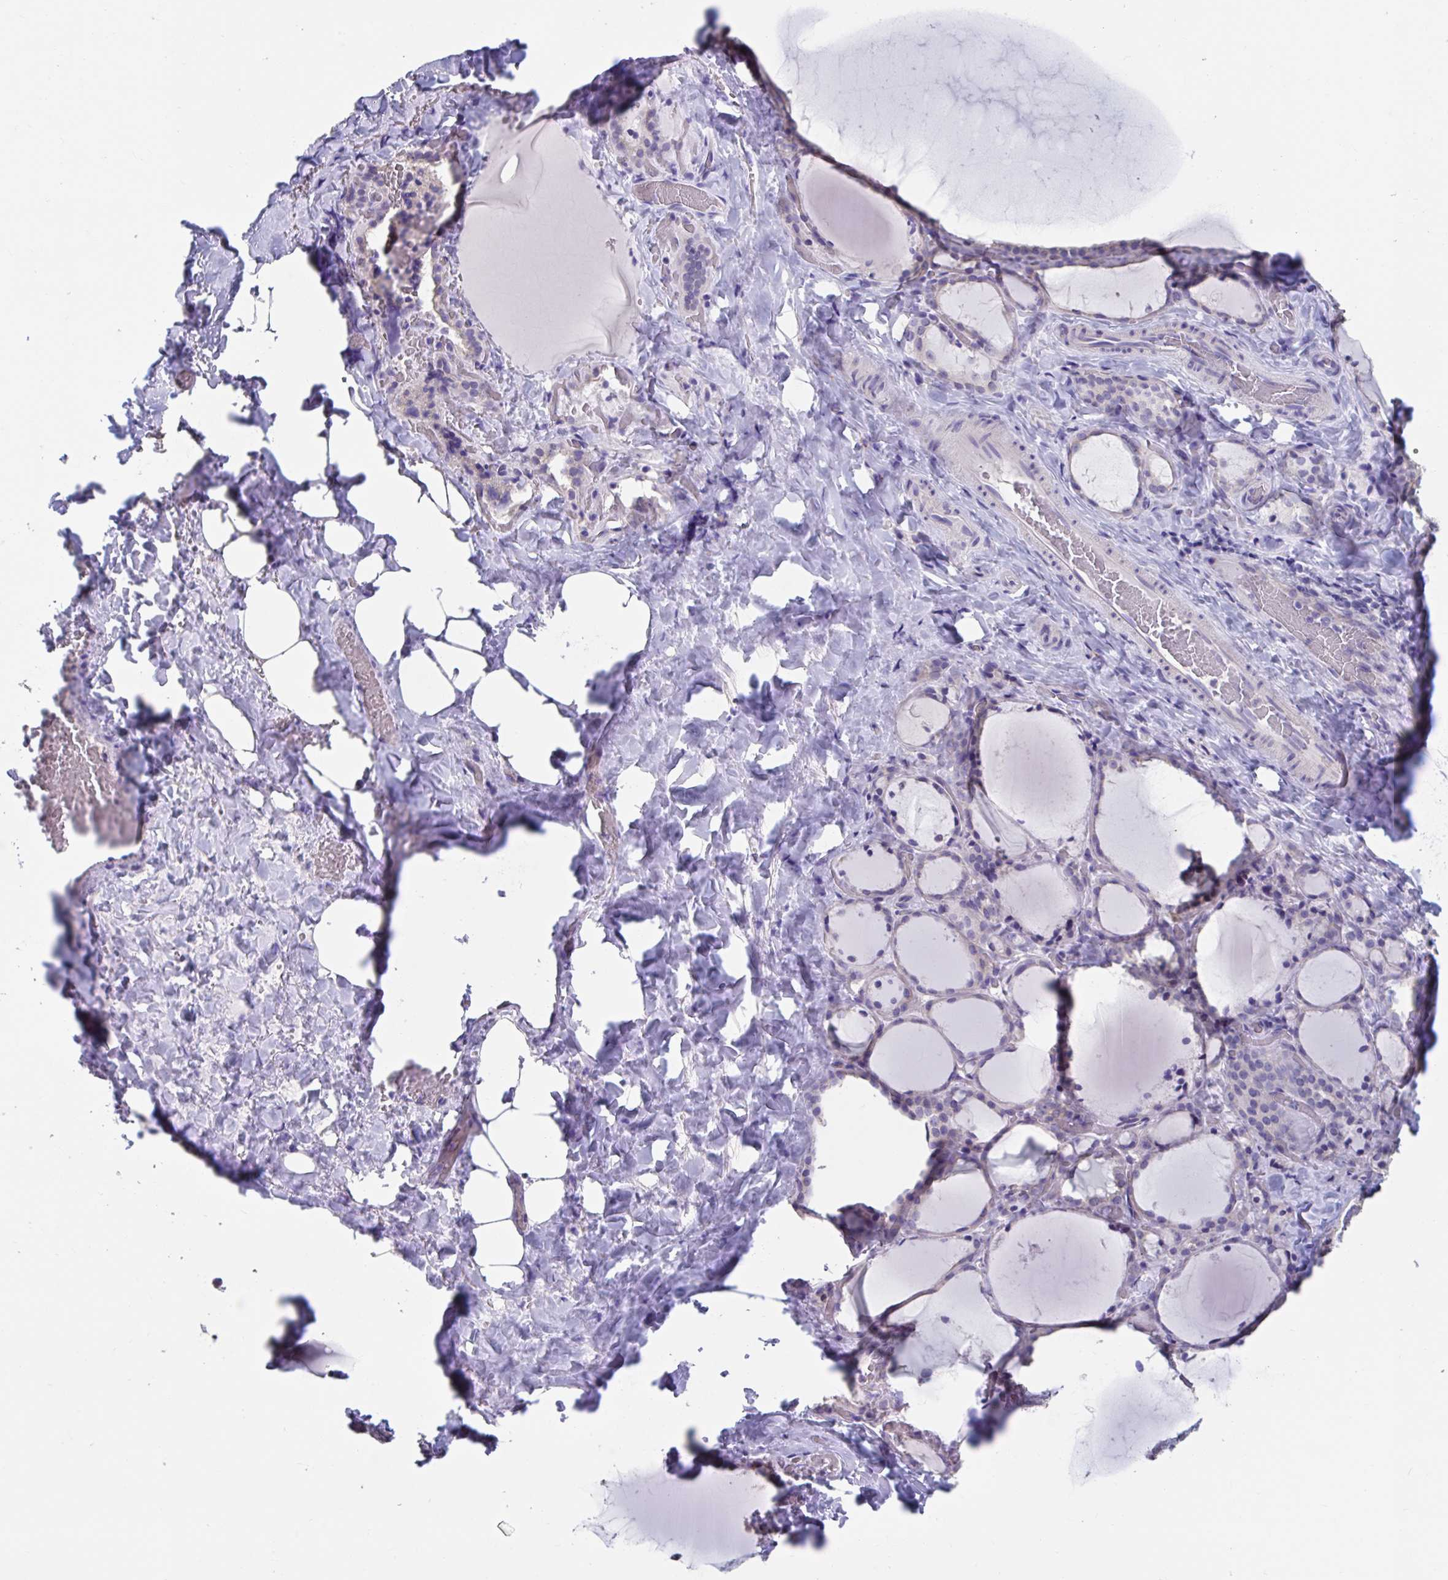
{"staining": {"intensity": "negative", "quantity": "none", "location": "none"}, "tissue": "thyroid gland", "cell_type": "Glandular cells", "image_type": "normal", "snomed": [{"axis": "morphology", "description": "Normal tissue, NOS"}, {"axis": "topography", "description": "Thyroid gland"}], "caption": "DAB immunohistochemical staining of normal human thyroid gland demonstrates no significant staining in glandular cells.", "gene": "GPR162", "patient": {"sex": "female", "age": 22}}